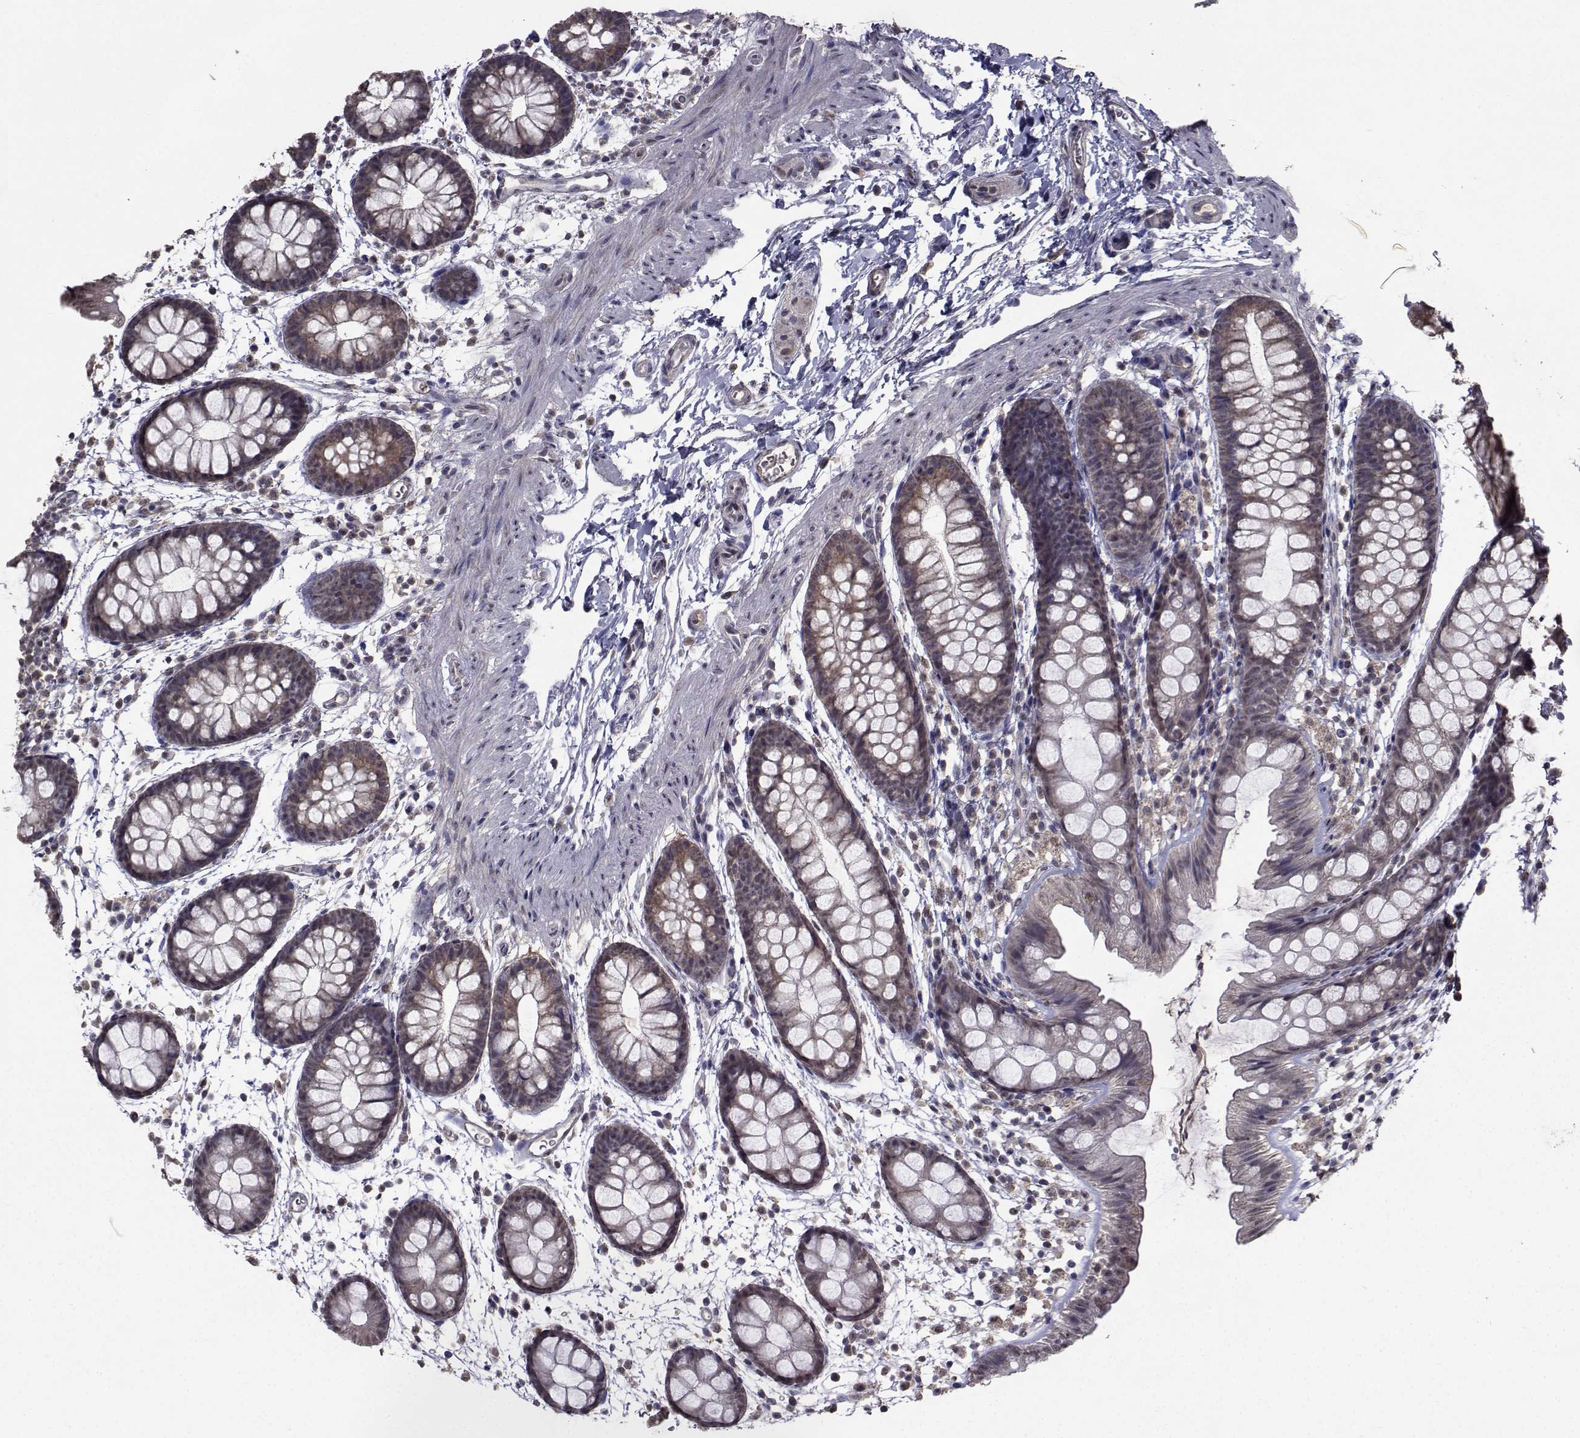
{"staining": {"intensity": "moderate", "quantity": "25%-75%", "location": "cytoplasmic/membranous"}, "tissue": "rectum", "cell_type": "Glandular cells", "image_type": "normal", "snomed": [{"axis": "morphology", "description": "Normal tissue, NOS"}, {"axis": "topography", "description": "Rectum"}], "caption": "DAB immunohistochemical staining of unremarkable human rectum displays moderate cytoplasmic/membranous protein staining in about 25%-75% of glandular cells. (DAB (3,3'-diaminobenzidine) IHC with brightfield microscopy, high magnification).", "gene": "CYP2S1", "patient": {"sex": "male", "age": 57}}